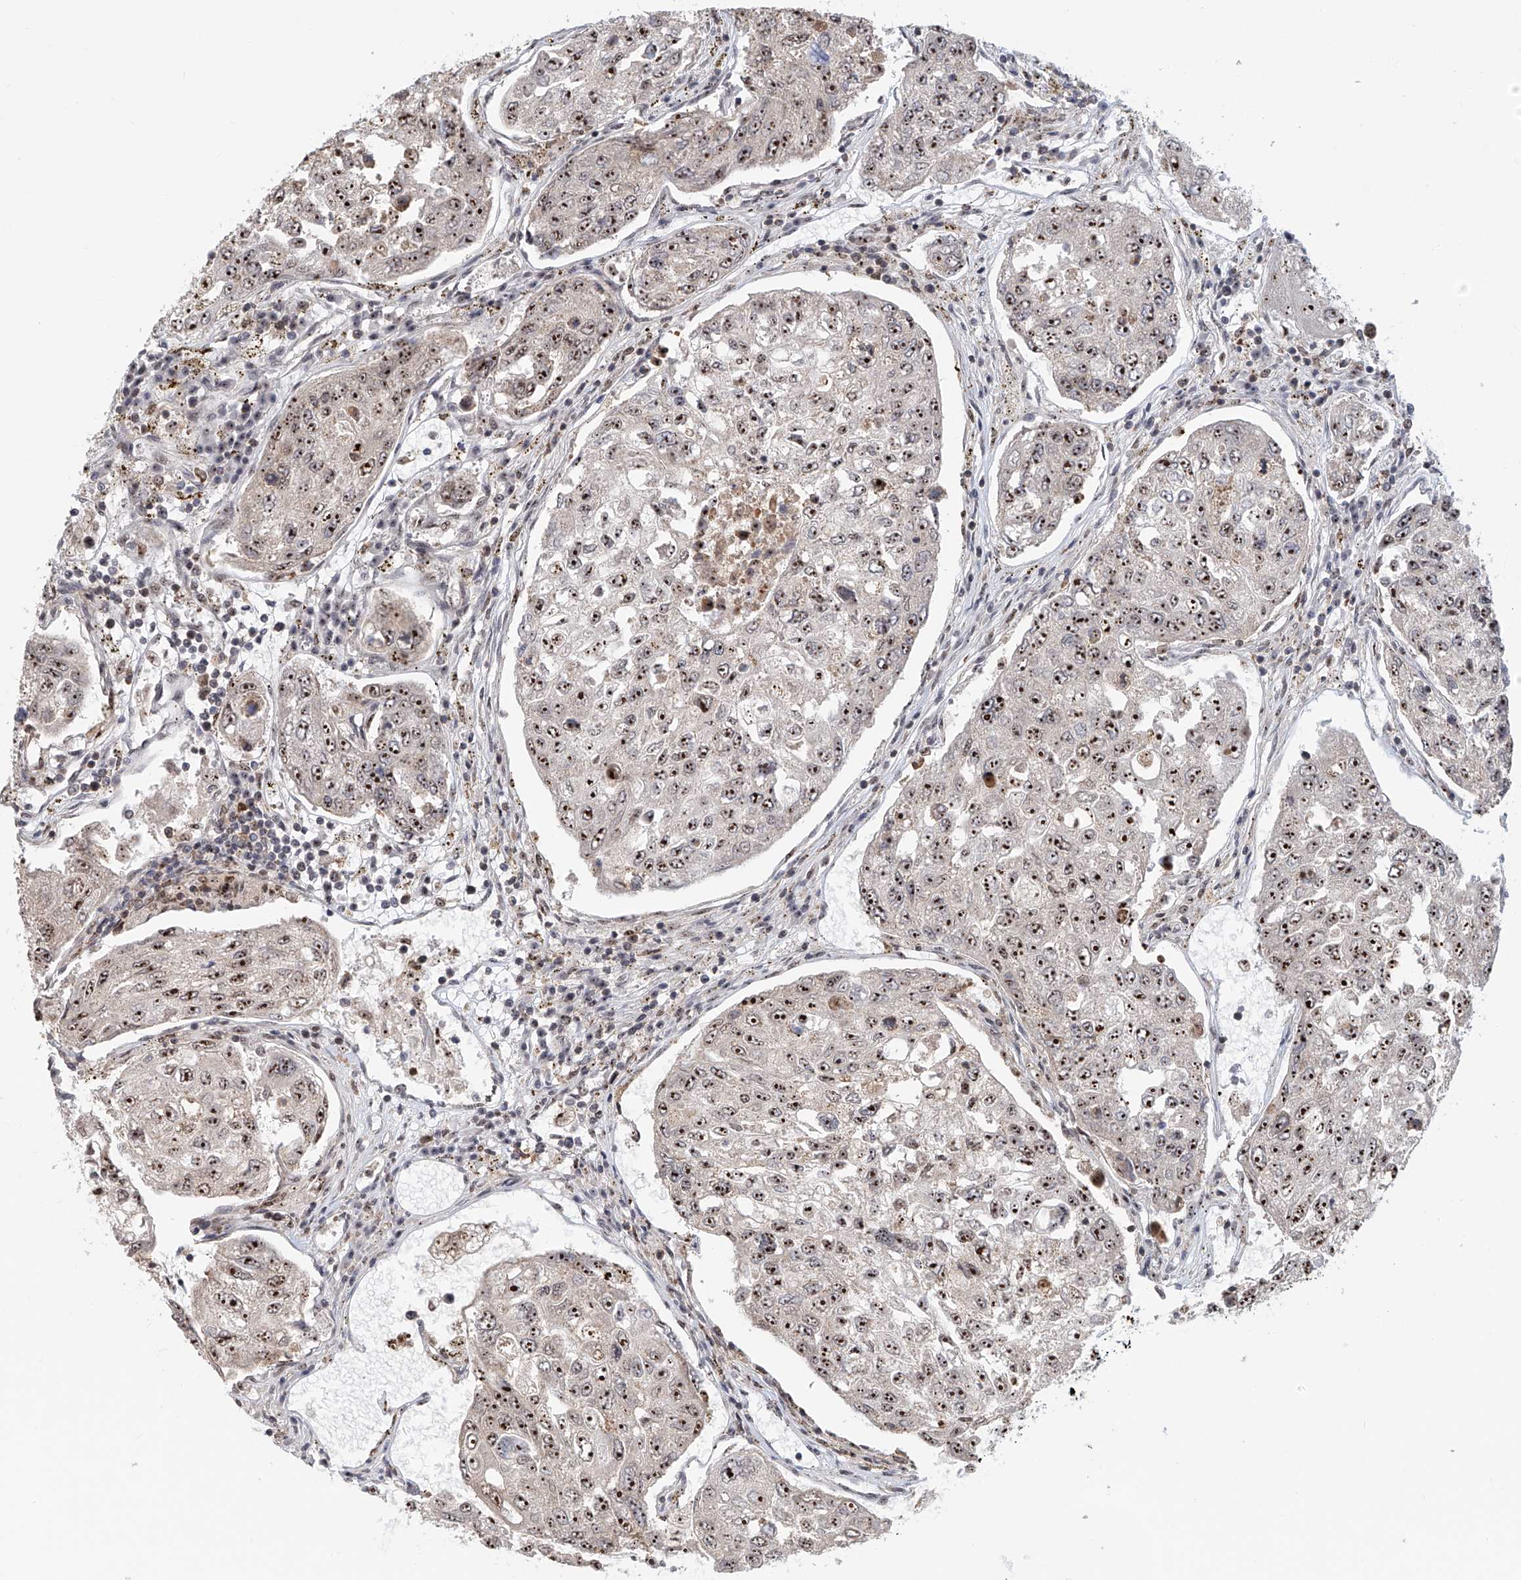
{"staining": {"intensity": "strong", "quantity": ">75%", "location": "nuclear"}, "tissue": "urothelial cancer", "cell_type": "Tumor cells", "image_type": "cancer", "snomed": [{"axis": "morphology", "description": "Urothelial carcinoma, High grade"}, {"axis": "topography", "description": "Lymph node"}, {"axis": "topography", "description": "Urinary bladder"}], "caption": "A brown stain shows strong nuclear expression of a protein in human high-grade urothelial carcinoma tumor cells. (DAB (3,3'-diaminobenzidine) IHC, brown staining for protein, blue staining for nuclei).", "gene": "PRUNE2", "patient": {"sex": "male", "age": 51}}